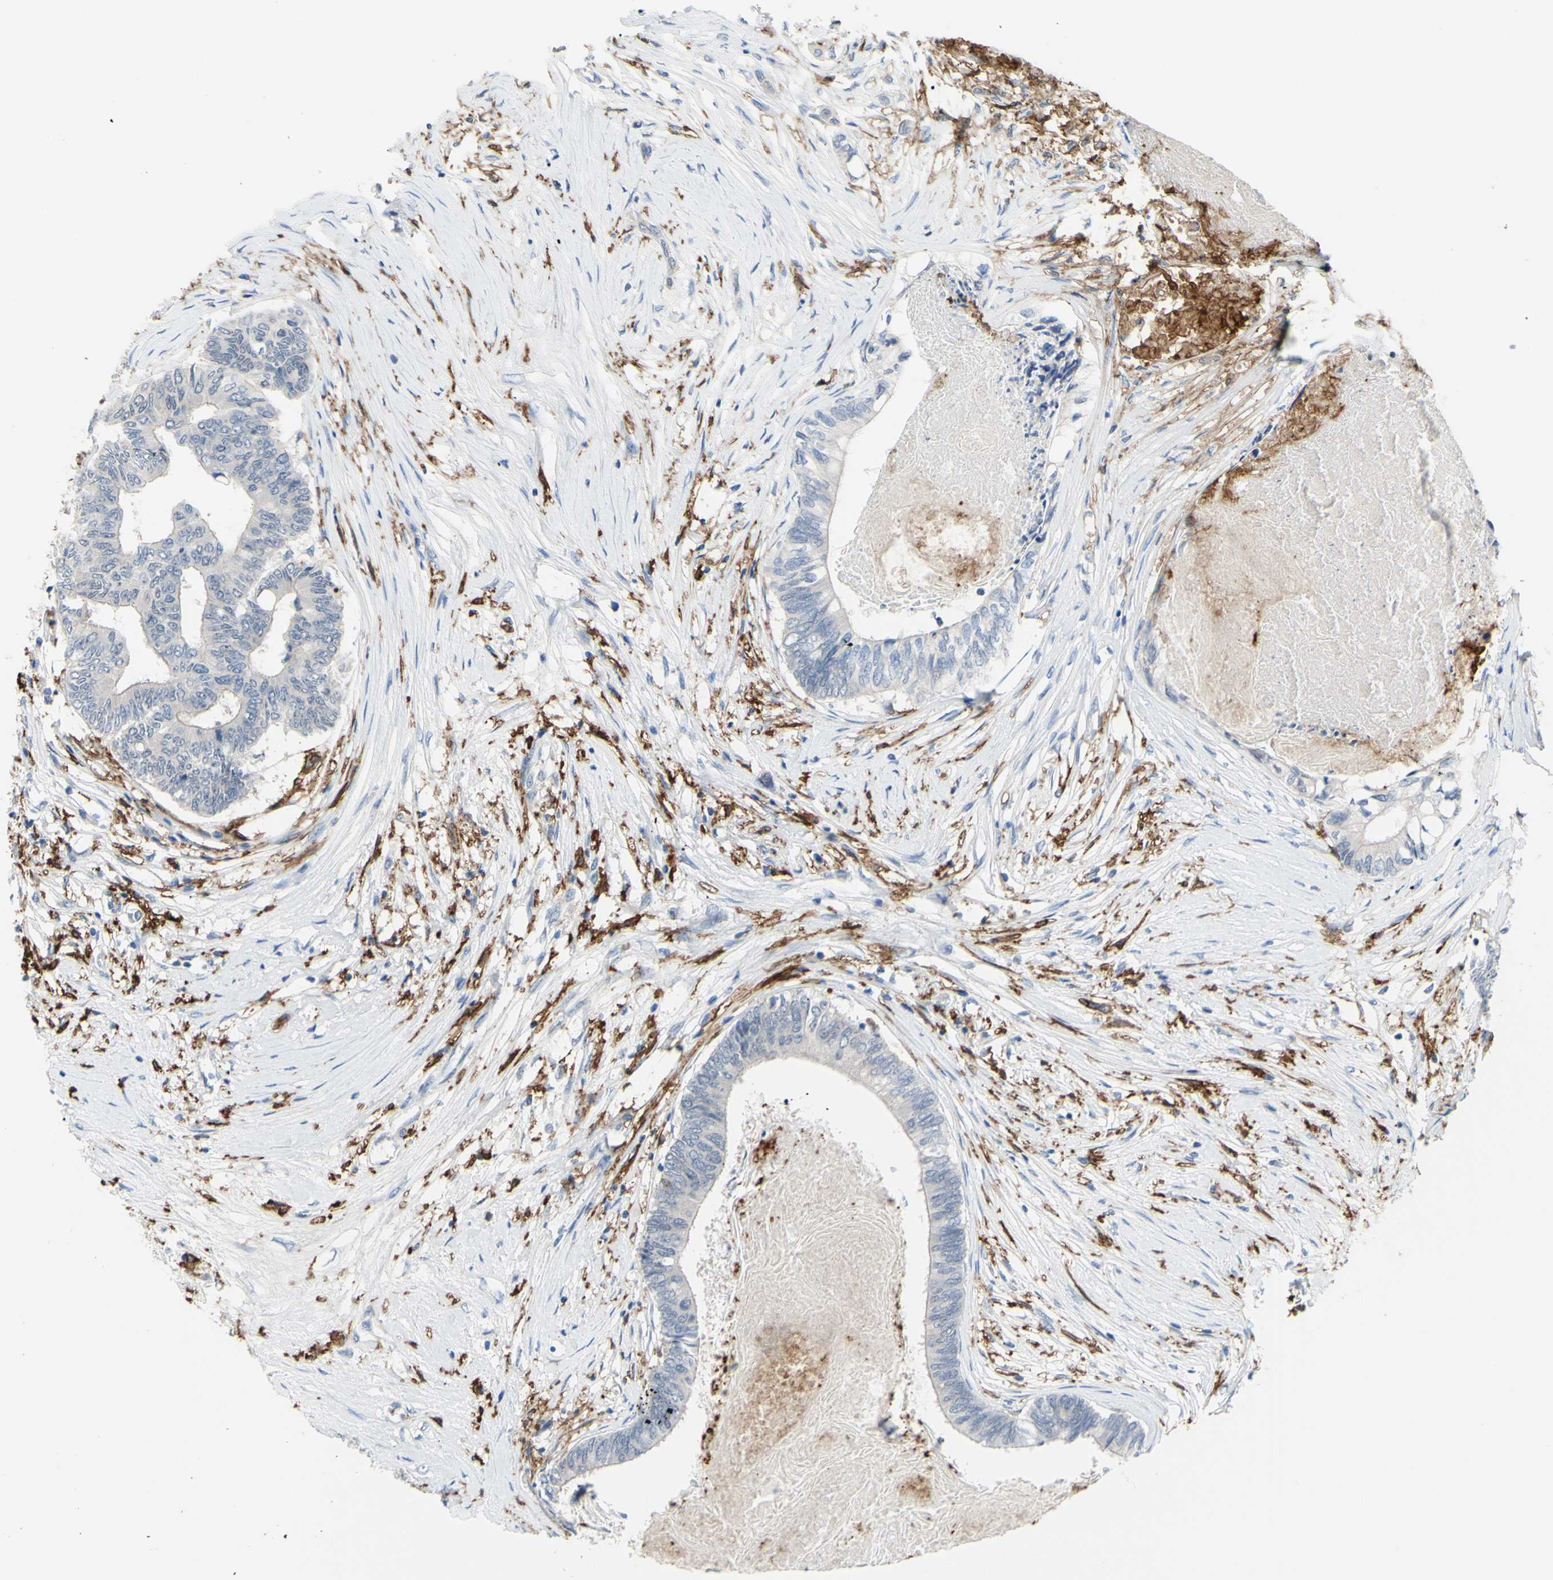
{"staining": {"intensity": "negative", "quantity": "none", "location": "none"}, "tissue": "colorectal cancer", "cell_type": "Tumor cells", "image_type": "cancer", "snomed": [{"axis": "morphology", "description": "Adenocarcinoma, NOS"}, {"axis": "topography", "description": "Rectum"}], "caption": "This is an IHC histopathology image of colorectal cancer (adenocarcinoma). There is no staining in tumor cells.", "gene": "FCGR2A", "patient": {"sex": "male", "age": 63}}